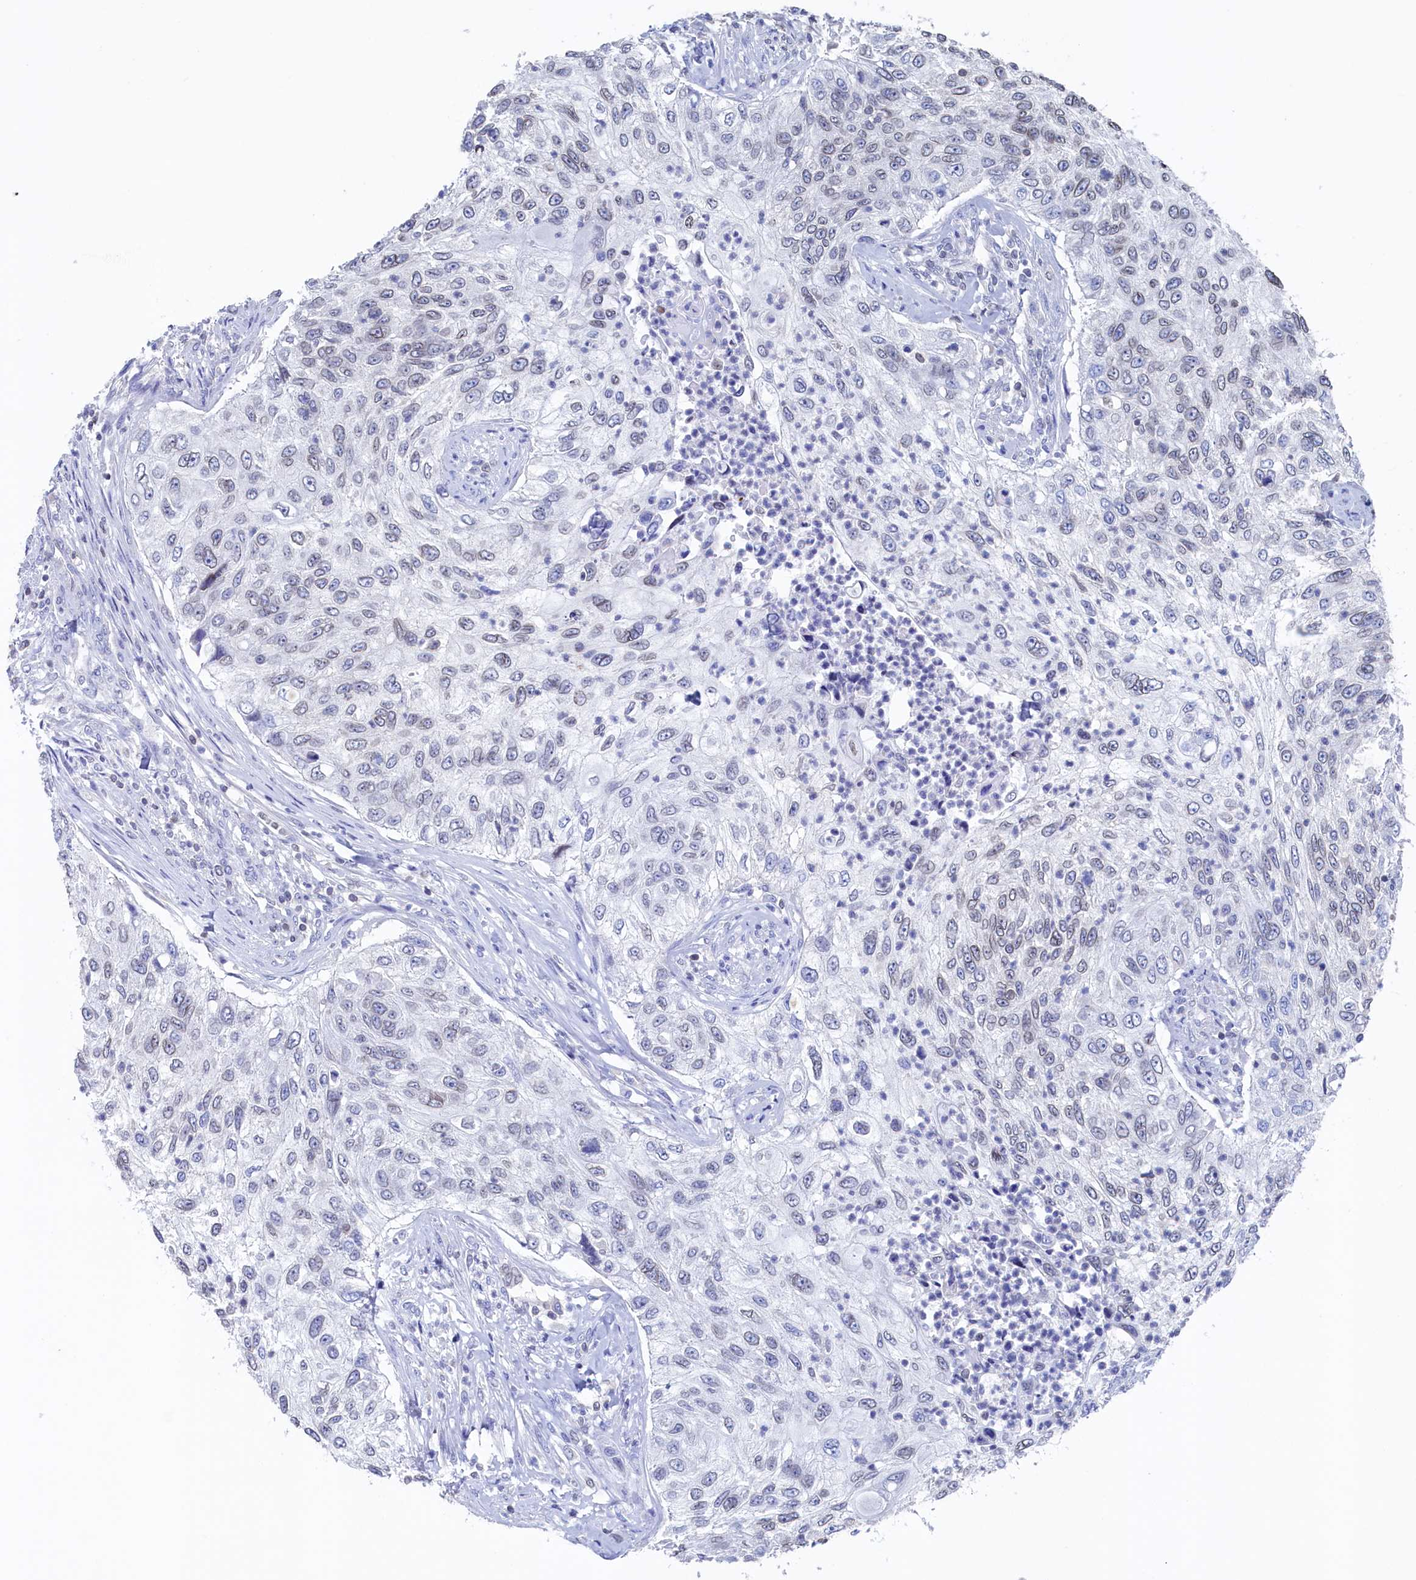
{"staining": {"intensity": "negative", "quantity": "none", "location": "none"}, "tissue": "urothelial cancer", "cell_type": "Tumor cells", "image_type": "cancer", "snomed": [{"axis": "morphology", "description": "Urothelial carcinoma, High grade"}, {"axis": "topography", "description": "Urinary bladder"}], "caption": "Immunohistochemical staining of high-grade urothelial carcinoma exhibits no significant positivity in tumor cells.", "gene": "C11orf54", "patient": {"sex": "female", "age": 60}}